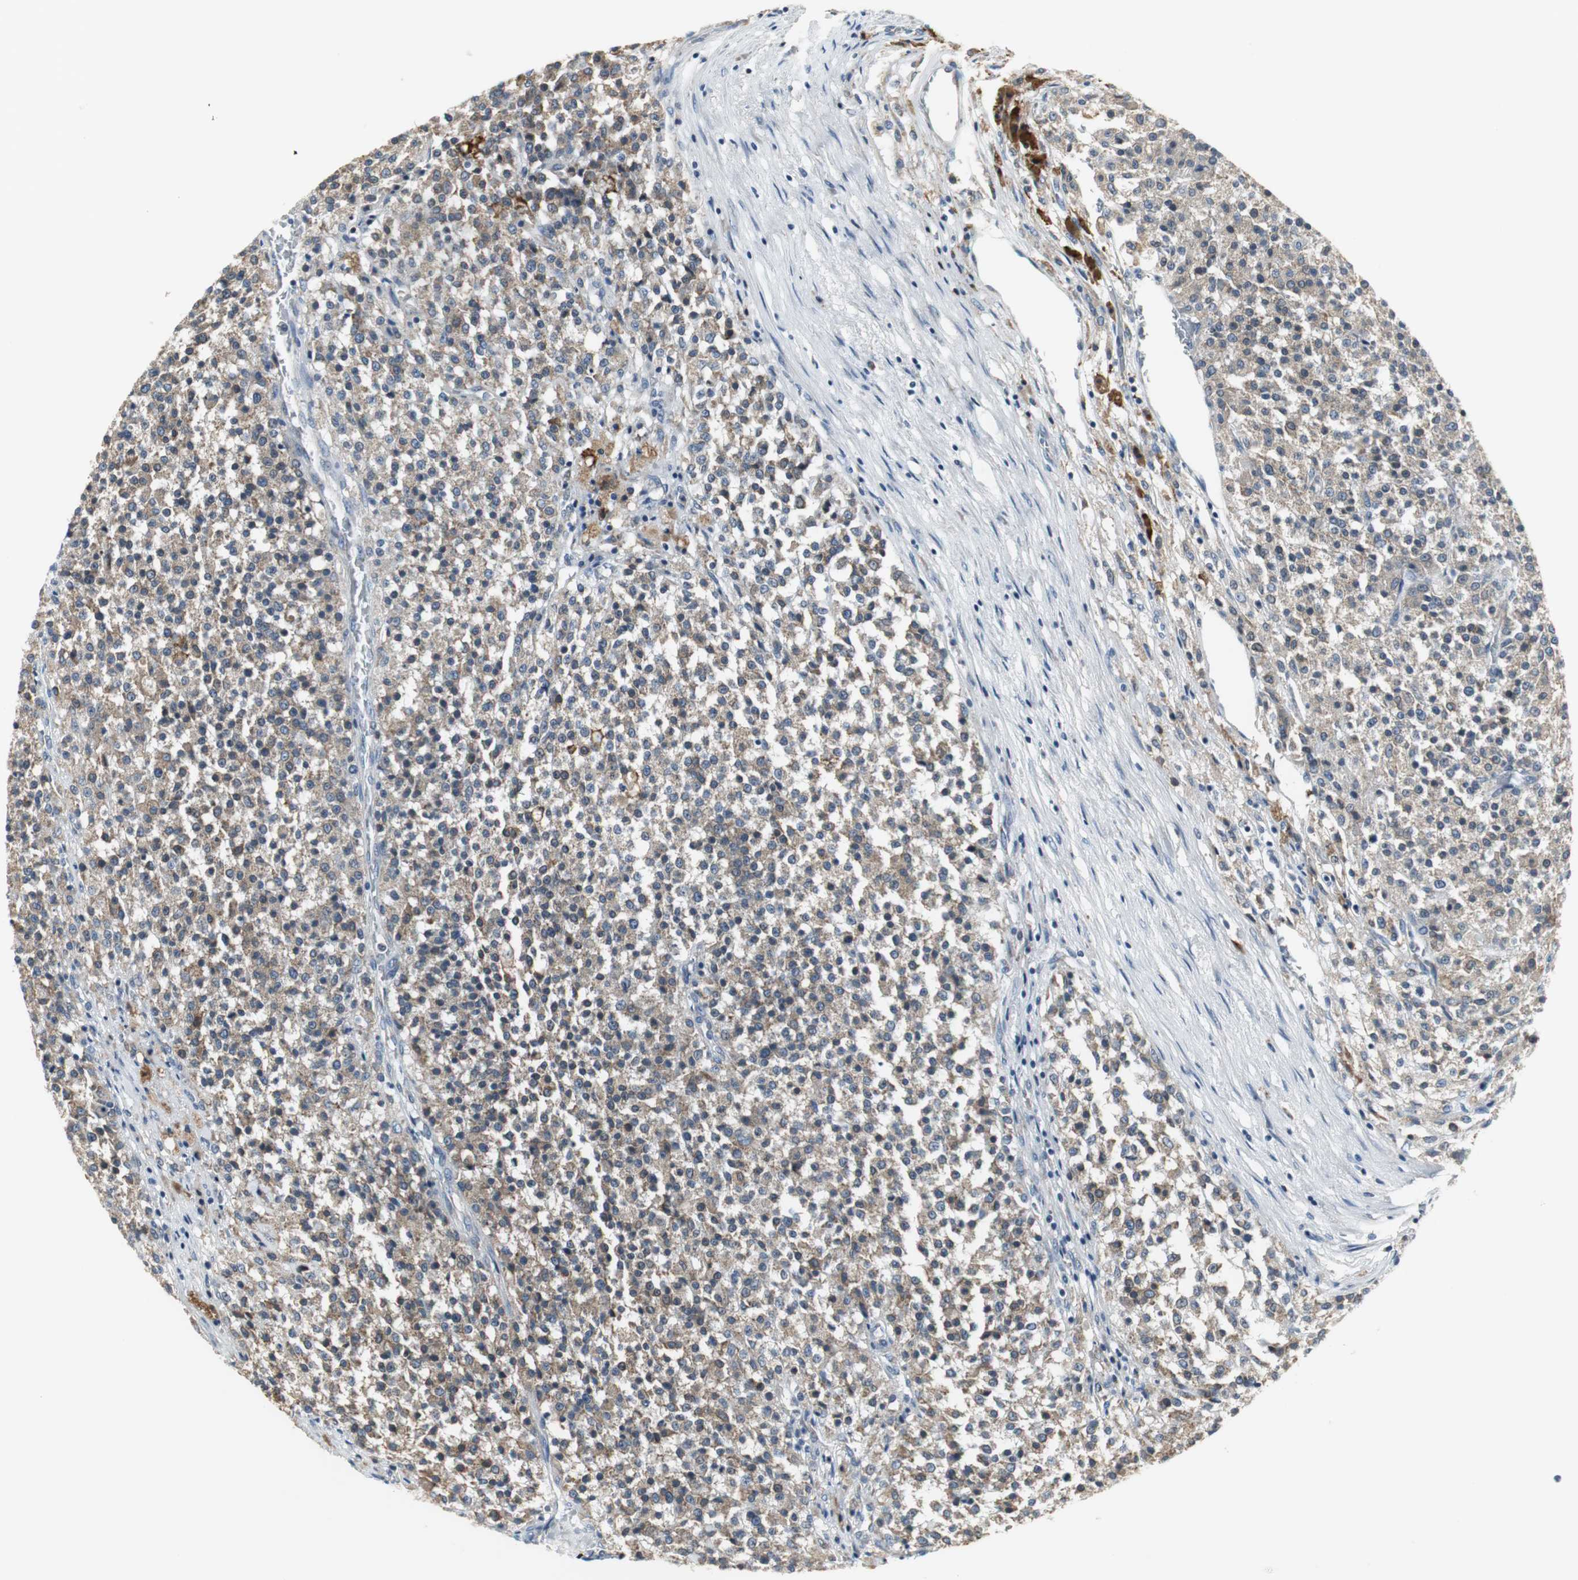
{"staining": {"intensity": "moderate", "quantity": "25%-75%", "location": "cytoplasmic/membranous"}, "tissue": "testis cancer", "cell_type": "Tumor cells", "image_type": "cancer", "snomed": [{"axis": "morphology", "description": "Seminoma, NOS"}, {"axis": "topography", "description": "Testis"}], "caption": "This is an image of IHC staining of testis cancer (seminoma), which shows moderate positivity in the cytoplasmic/membranous of tumor cells.", "gene": "SLC2A5", "patient": {"sex": "male", "age": 59}}